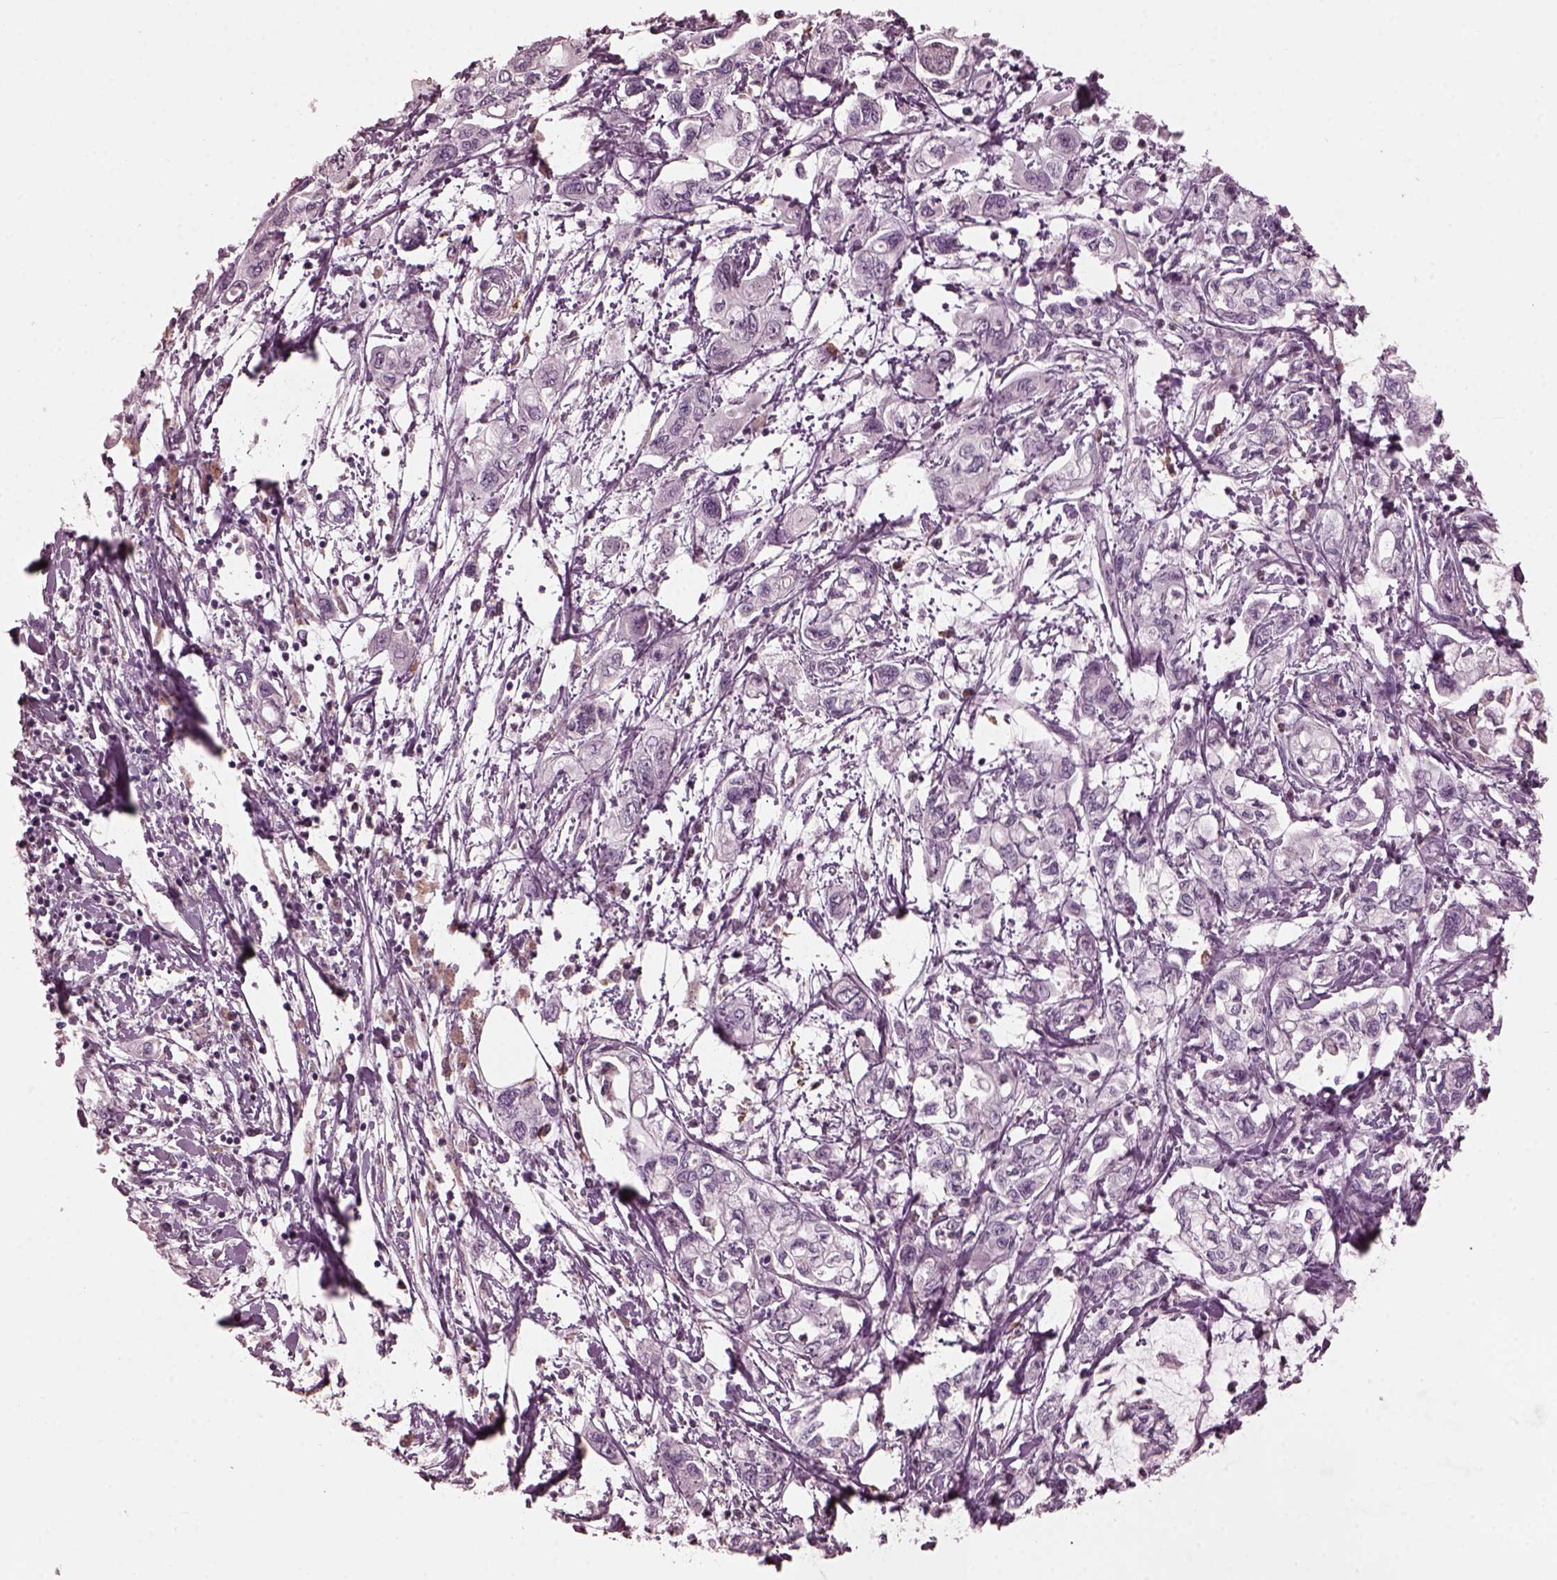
{"staining": {"intensity": "negative", "quantity": "none", "location": "none"}, "tissue": "pancreatic cancer", "cell_type": "Tumor cells", "image_type": "cancer", "snomed": [{"axis": "morphology", "description": "Adenocarcinoma, NOS"}, {"axis": "topography", "description": "Pancreas"}], "caption": "The photomicrograph displays no staining of tumor cells in pancreatic adenocarcinoma.", "gene": "PSTPIP2", "patient": {"sex": "male", "age": 54}}